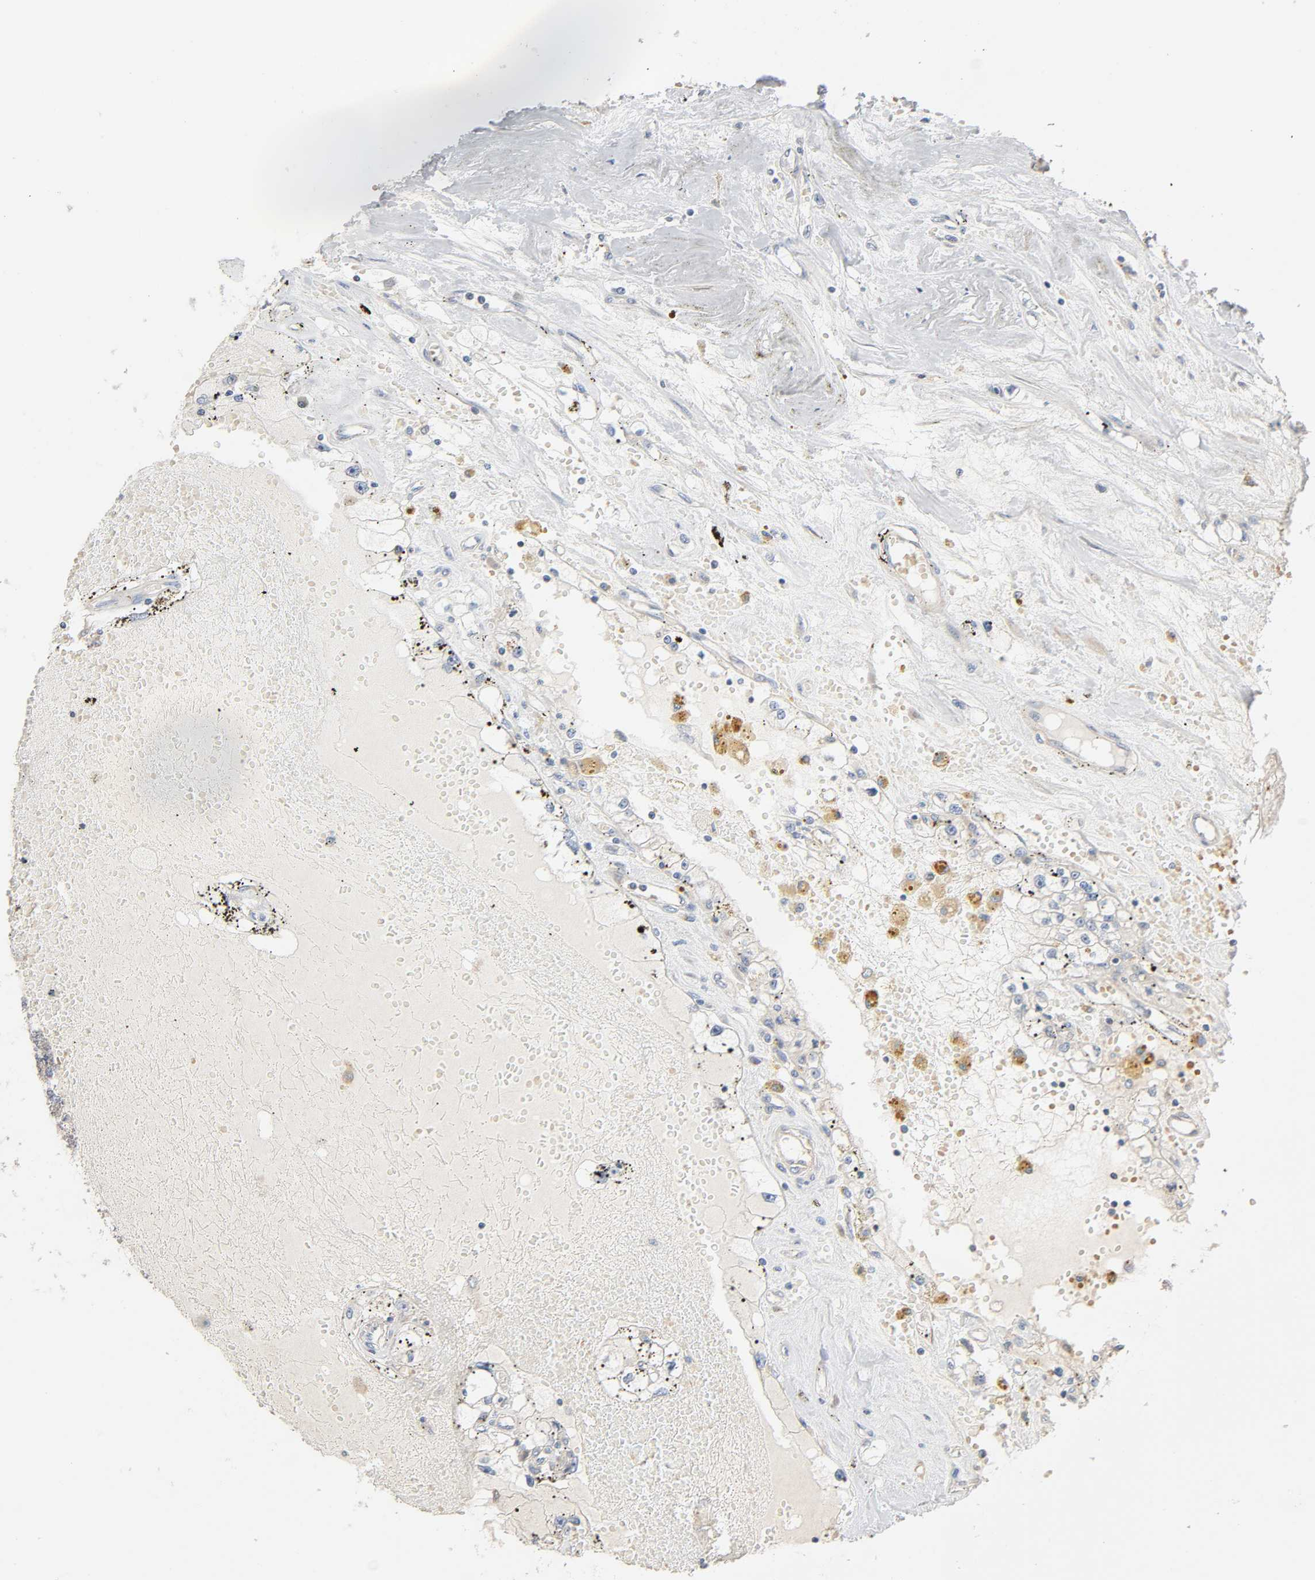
{"staining": {"intensity": "negative", "quantity": "none", "location": "none"}, "tissue": "renal cancer", "cell_type": "Tumor cells", "image_type": "cancer", "snomed": [{"axis": "morphology", "description": "Adenocarcinoma, NOS"}, {"axis": "topography", "description": "Kidney"}], "caption": "Protein analysis of renal adenocarcinoma demonstrates no significant positivity in tumor cells.", "gene": "SGSM1", "patient": {"sex": "male", "age": 56}}